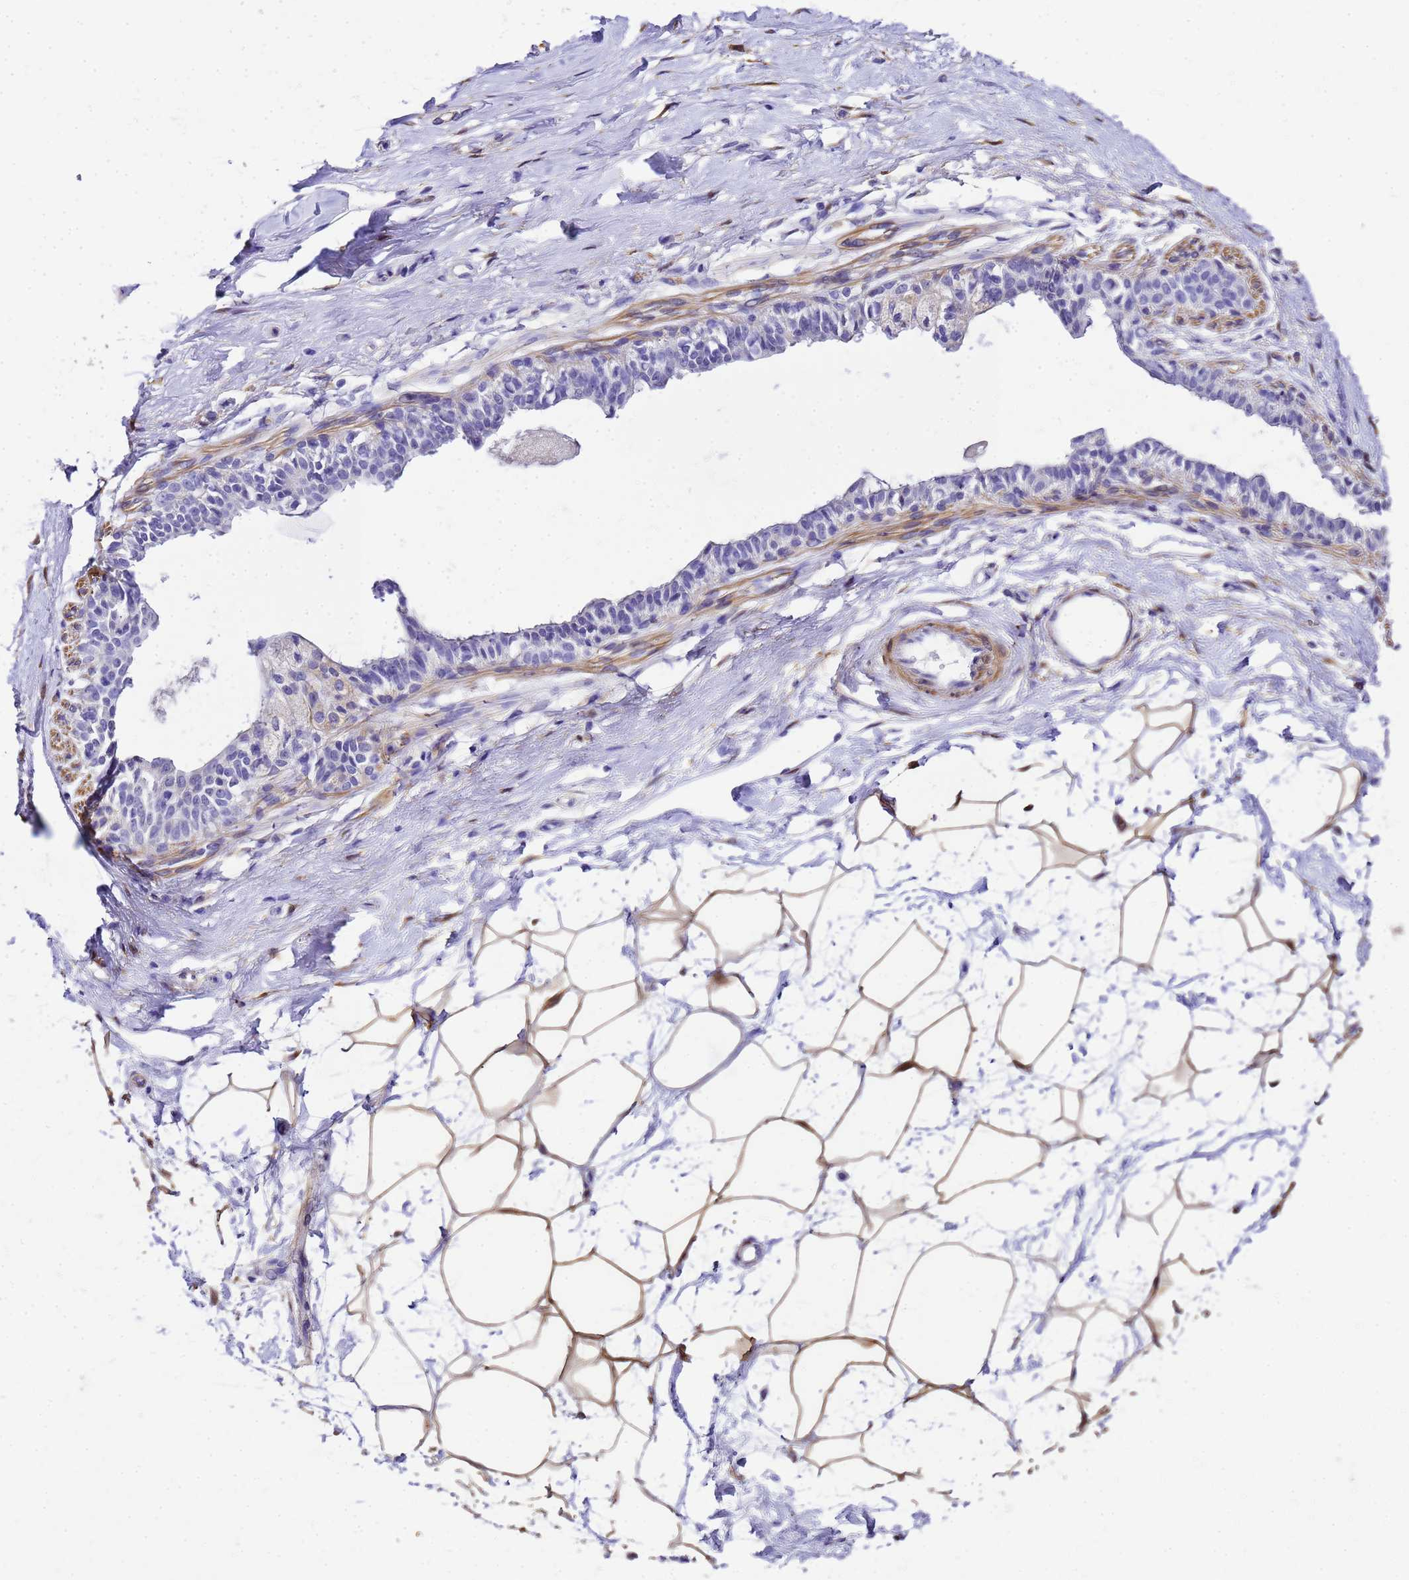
{"staining": {"intensity": "moderate", "quantity": ">75%", "location": "cytoplasmic/membranous"}, "tissue": "breast", "cell_type": "Adipocytes", "image_type": "normal", "snomed": [{"axis": "morphology", "description": "Normal tissue, NOS"}, {"axis": "topography", "description": "Breast"}], "caption": "This micrograph demonstrates unremarkable breast stained with IHC to label a protein in brown. The cytoplasmic/membranous of adipocytes show moderate positivity for the protein. Nuclei are counter-stained blue.", "gene": "HSPB6", "patient": {"sex": "female", "age": 45}}